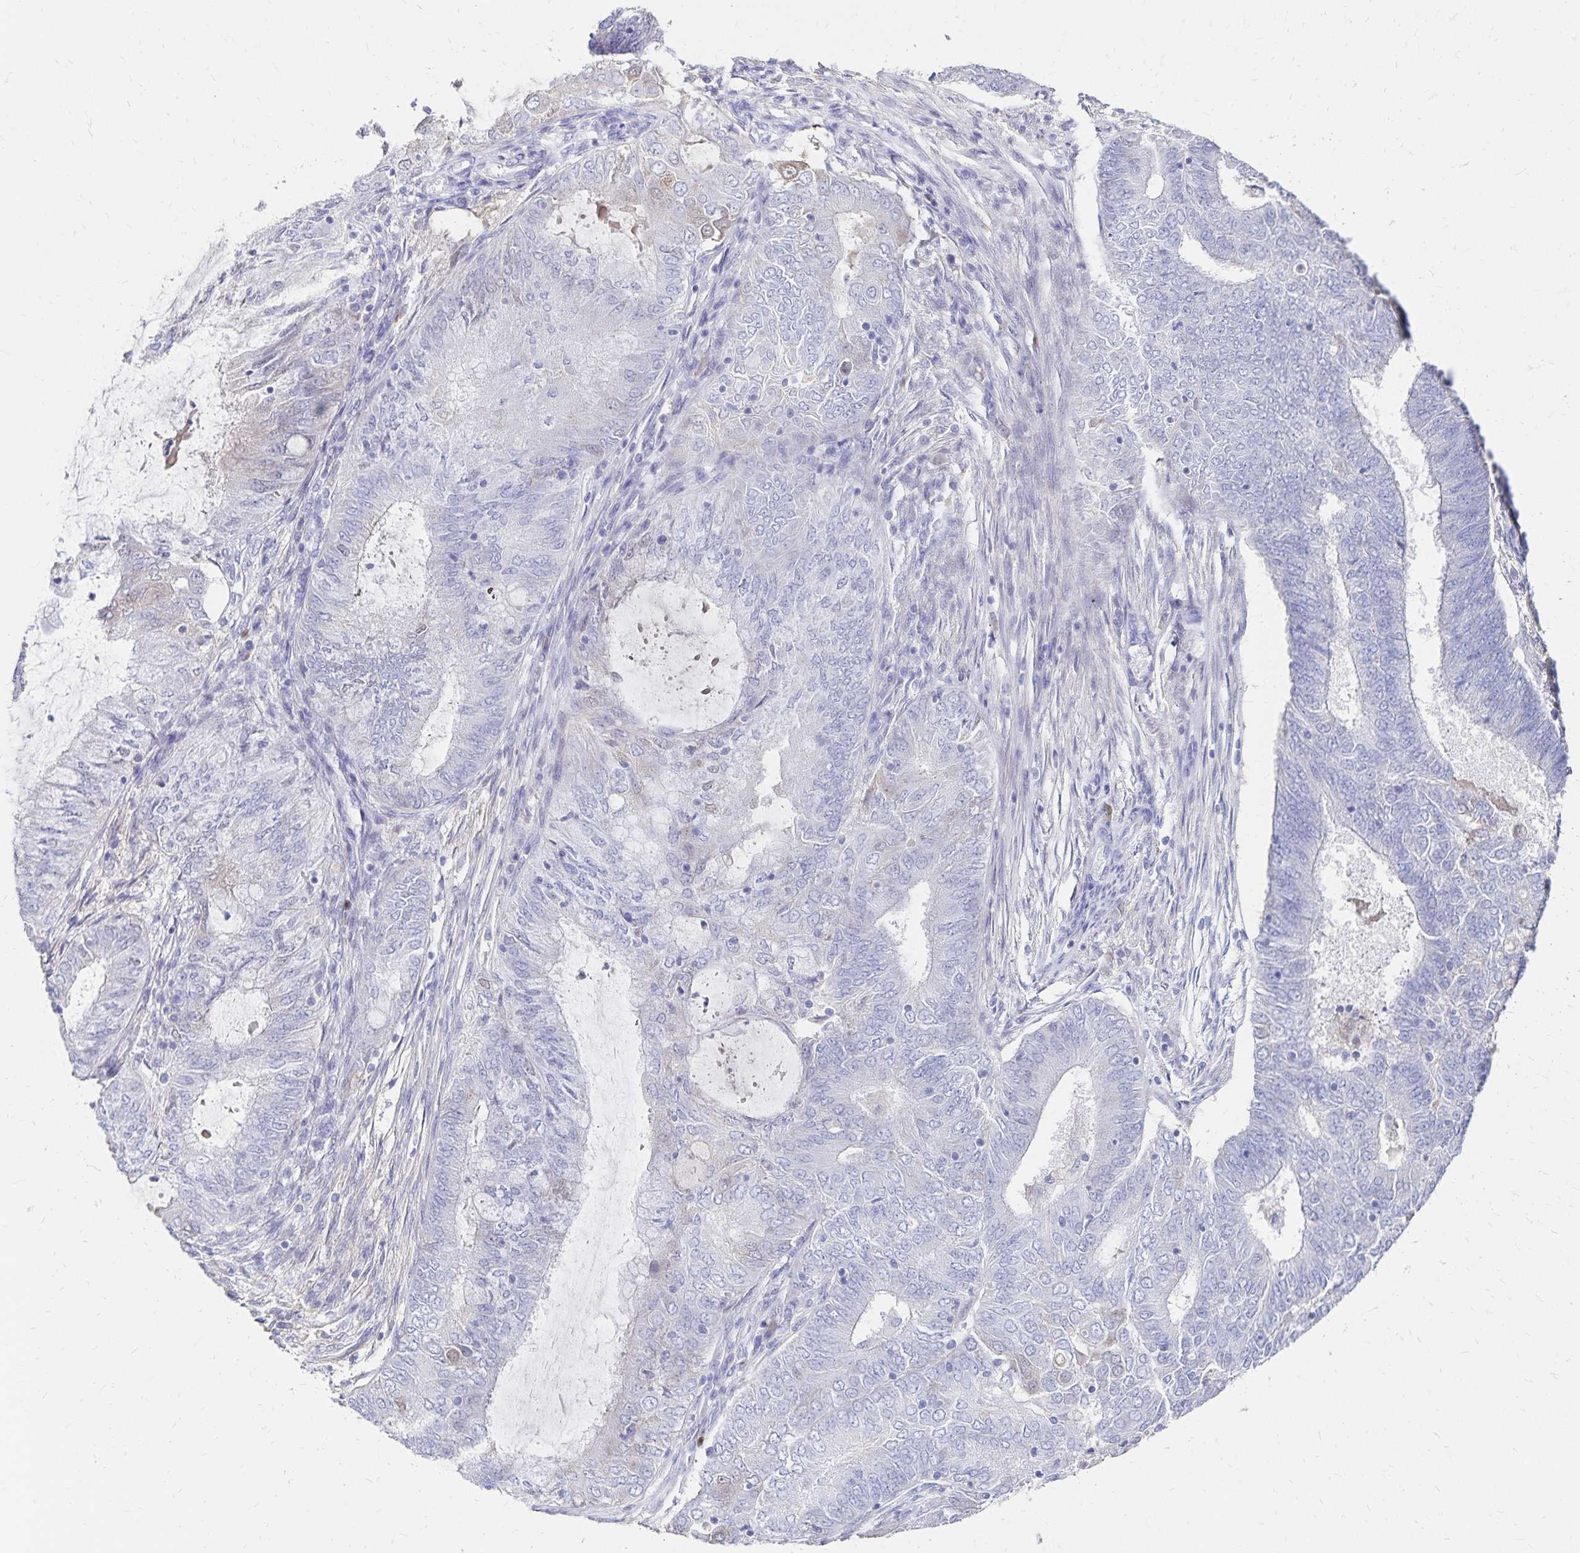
{"staining": {"intensity": "negative", "quantity": "none", "location": "none"}, "tissue": "endometrial cancer", "cell_type": "Tumor cells", "image_type": "cancer", "snomed": [{"axis": "morphology", "description": "Adenocarcinoma, NOS"}, {"axis": "topography", "description": "Endometrium"}], "caption": "Immunohistochemical staining of endometrial cancer (adenocarcinoma) demonstrates no significant expression in tumor cells.", "gene": "PAX5", "patient": {"sex": "female", "age": 62}}